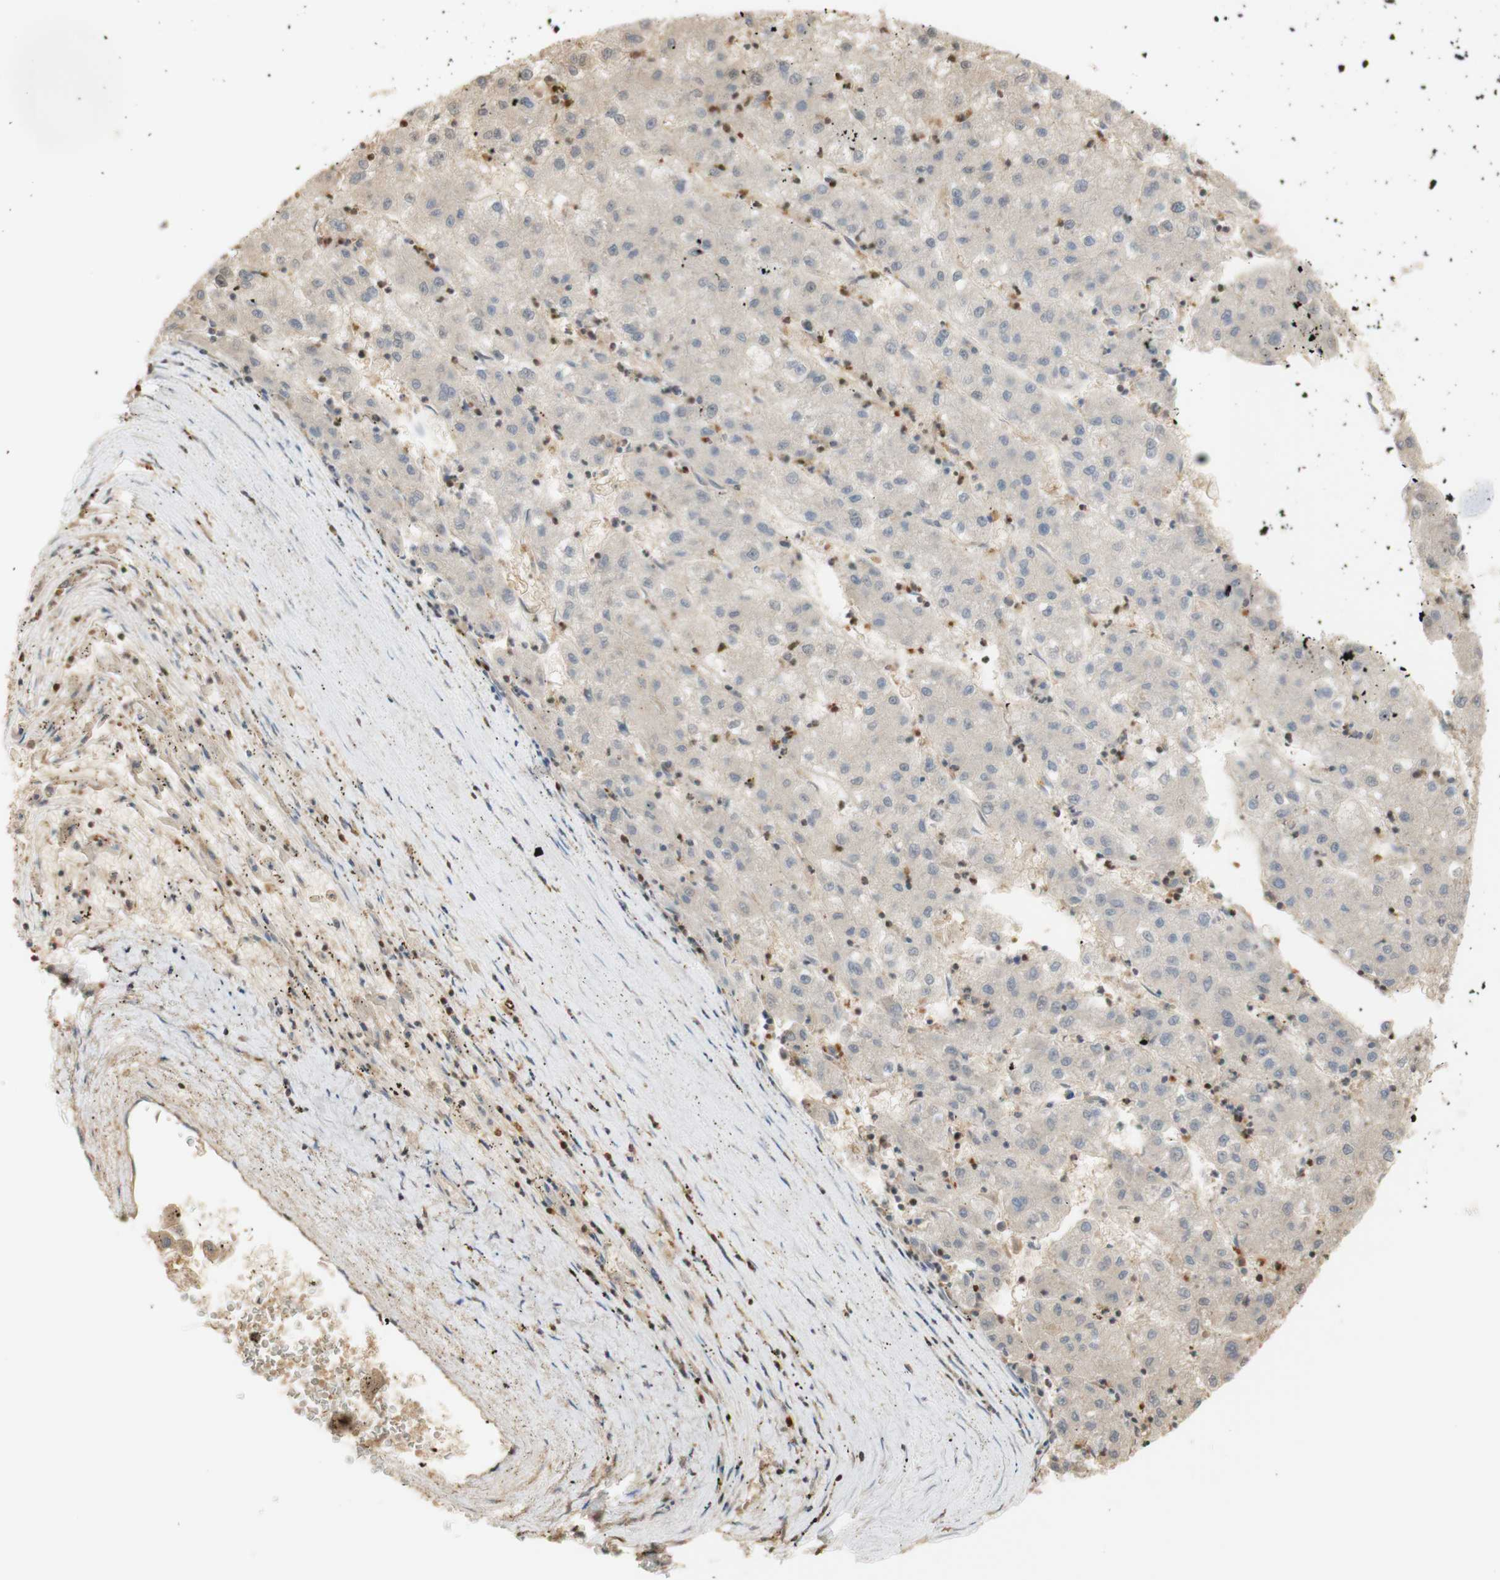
{"staining": {"intensity": "weak", "quantity": "<25%", "location": "cytoplasmic/membranous"}, "tissue": "liver cancer", "cell_type": "Tumor cells", "image_type": "cancer", "snomed": [{"axis": "morphology", "description": "Carcinoma, Hepatocellular, NOS"}, {"axis": "topography", "description": "Liver"}], "caption": "This micrograph is of hepatocellular carcinoma (liver) stained with immunohistochemistry to label a protein in brown with the nuclei are counter-stained blue. There is no staining in tumor cells.", "gene": "NAP1L4", "patient": {"sex": "male", "age": 72}}